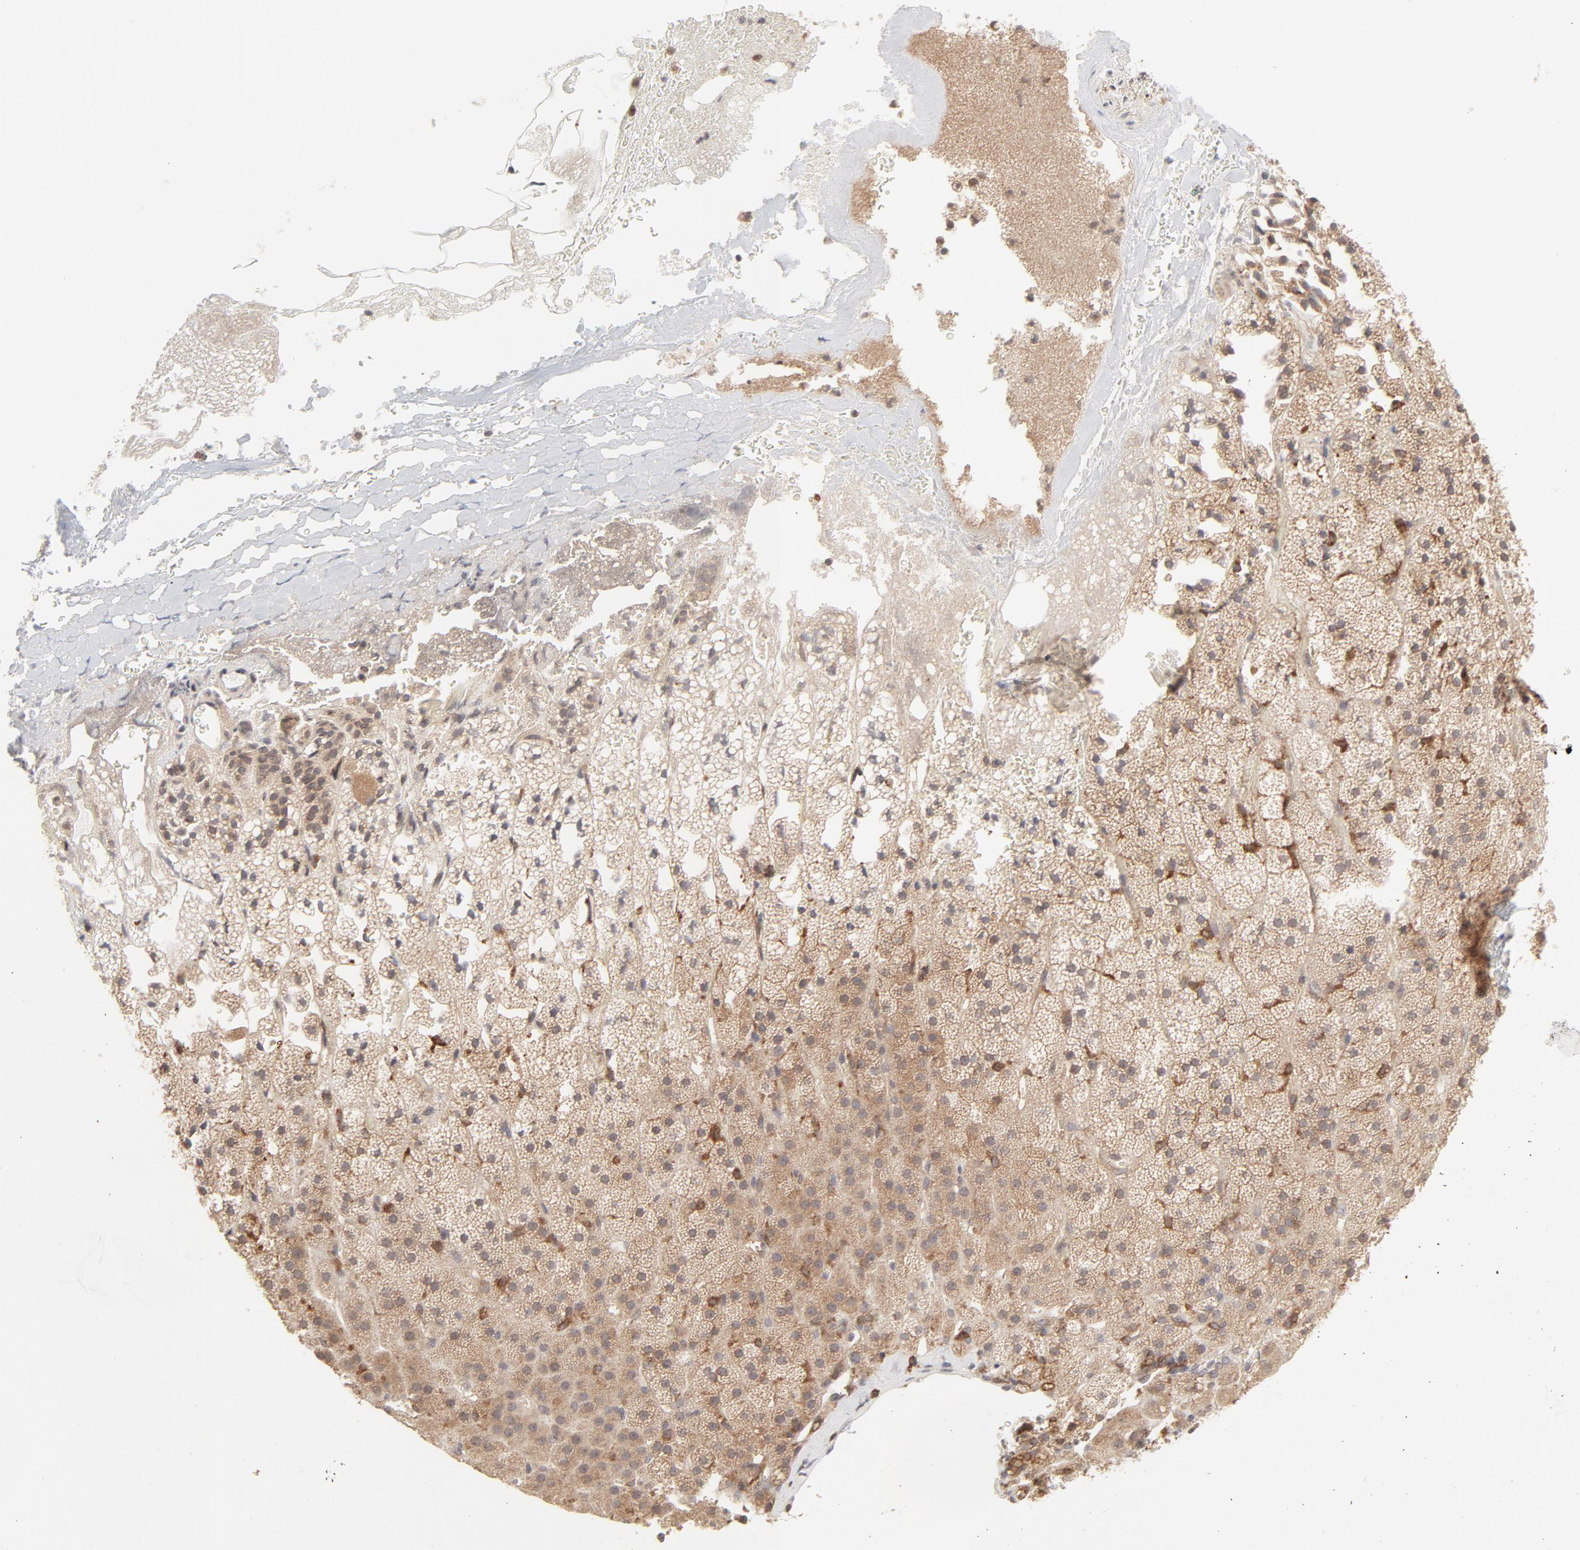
{"staining": {"intensity": "moderate", "quantity": ">75%", "location": "cytoplasmic/membranous"}, "tissue": "adrenal gland", "cell_type": "Glandular cells", "image_type": "normal", "snomed": [{"axis": "morphology", "description": "Normal tissue, NOS"}, {"axis": "topography", "description": "Adrenal gland"}], "caption": "Moderate cytoplasmic/membranous staining is appreciated in about >75% of glandular cells in normal adrenal gland. (Stains: DAB in brown, nuclei in blue, Microscopy: brightfield microscopy at high magnification).", "gene": "RAB5C", "patient": {"sex": "male", "age": 35}}